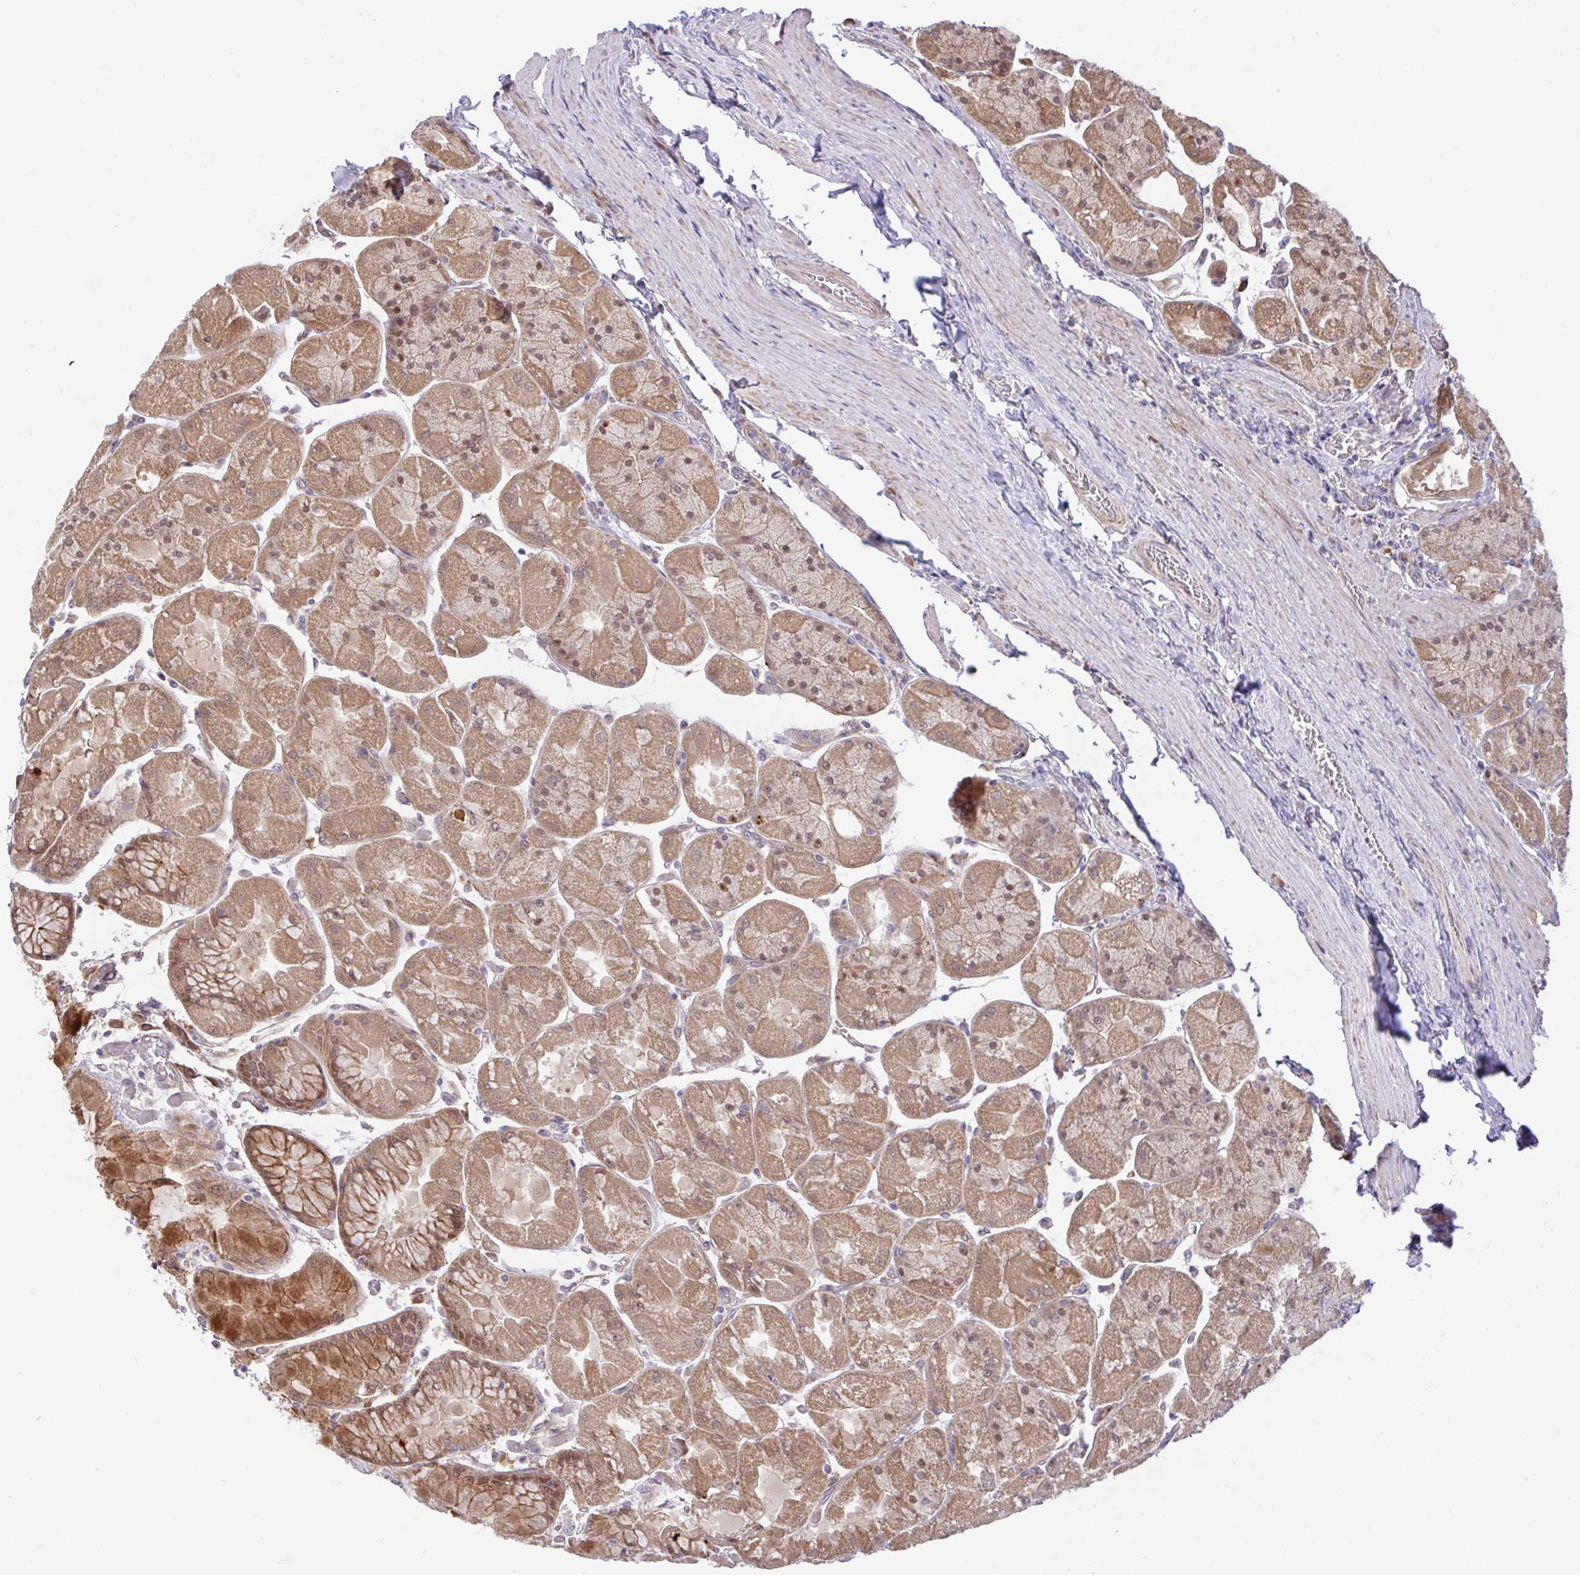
{"staining": {"intensity": "strong", "quantity": ">75%", "location": "cytoplasmic/membranous,nuclear"}, "tissue": "stomach", "cell_type": "Glandular cells", "image_type": "normal", "snomed": [{"axis": "morphology", "description": "Normal tissue, NOS"}, {"axis": "topography", "description": "Stomach"}], "caption": "The immunohistochemical stain highlights strong cytoplasmic/membranous,nuclear expression in glandular cells of unremarkable stomach. (DAB (3,3'-diaminobenzidine) IHC, brown staining for protein, blue staining for nuclei).", "gene": "DLEU7", "patient": {"sex": "female", "age": 61}}